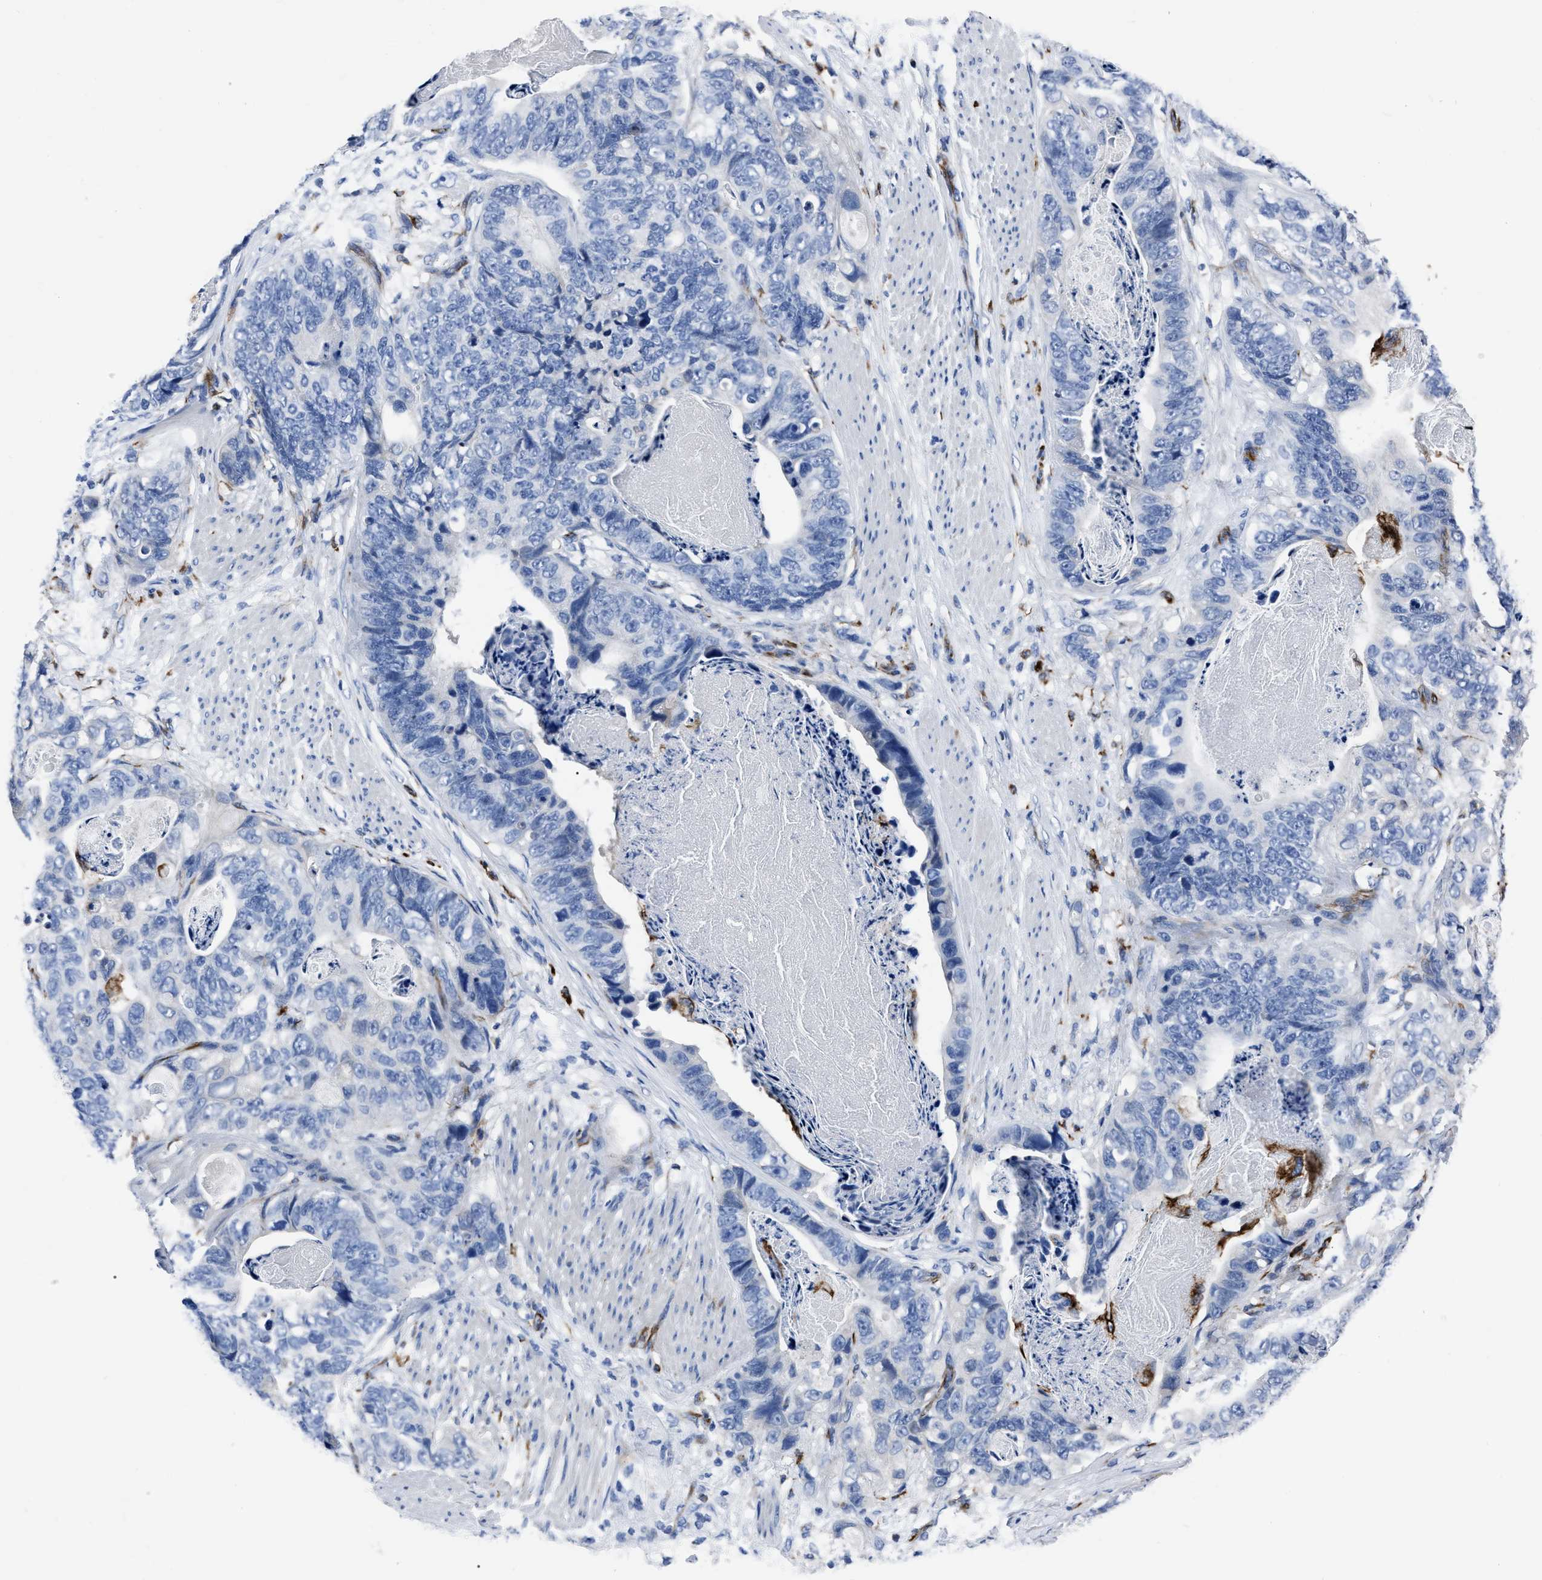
{"staining": {"intensity": "negative", "quantity": "none", "location": "none"}, "tissue": "stomach cancer", "cell_type": "Tumor cells", "image_type": "cancer", "snomed": [{"axis": "morphology", "description": "Adenocarcinoma, NOS"}, {"axis": "topography", "description": "Stomach"}], "caption": "Immunohistochemistry (IHC) photomicrograph of stomach cancer (adenocarcinoma) stained for a protein (brown), which shows no expression in tumor cells.", "gene": "OR10G3", "patient": {"sex": "female", "age": 89}}